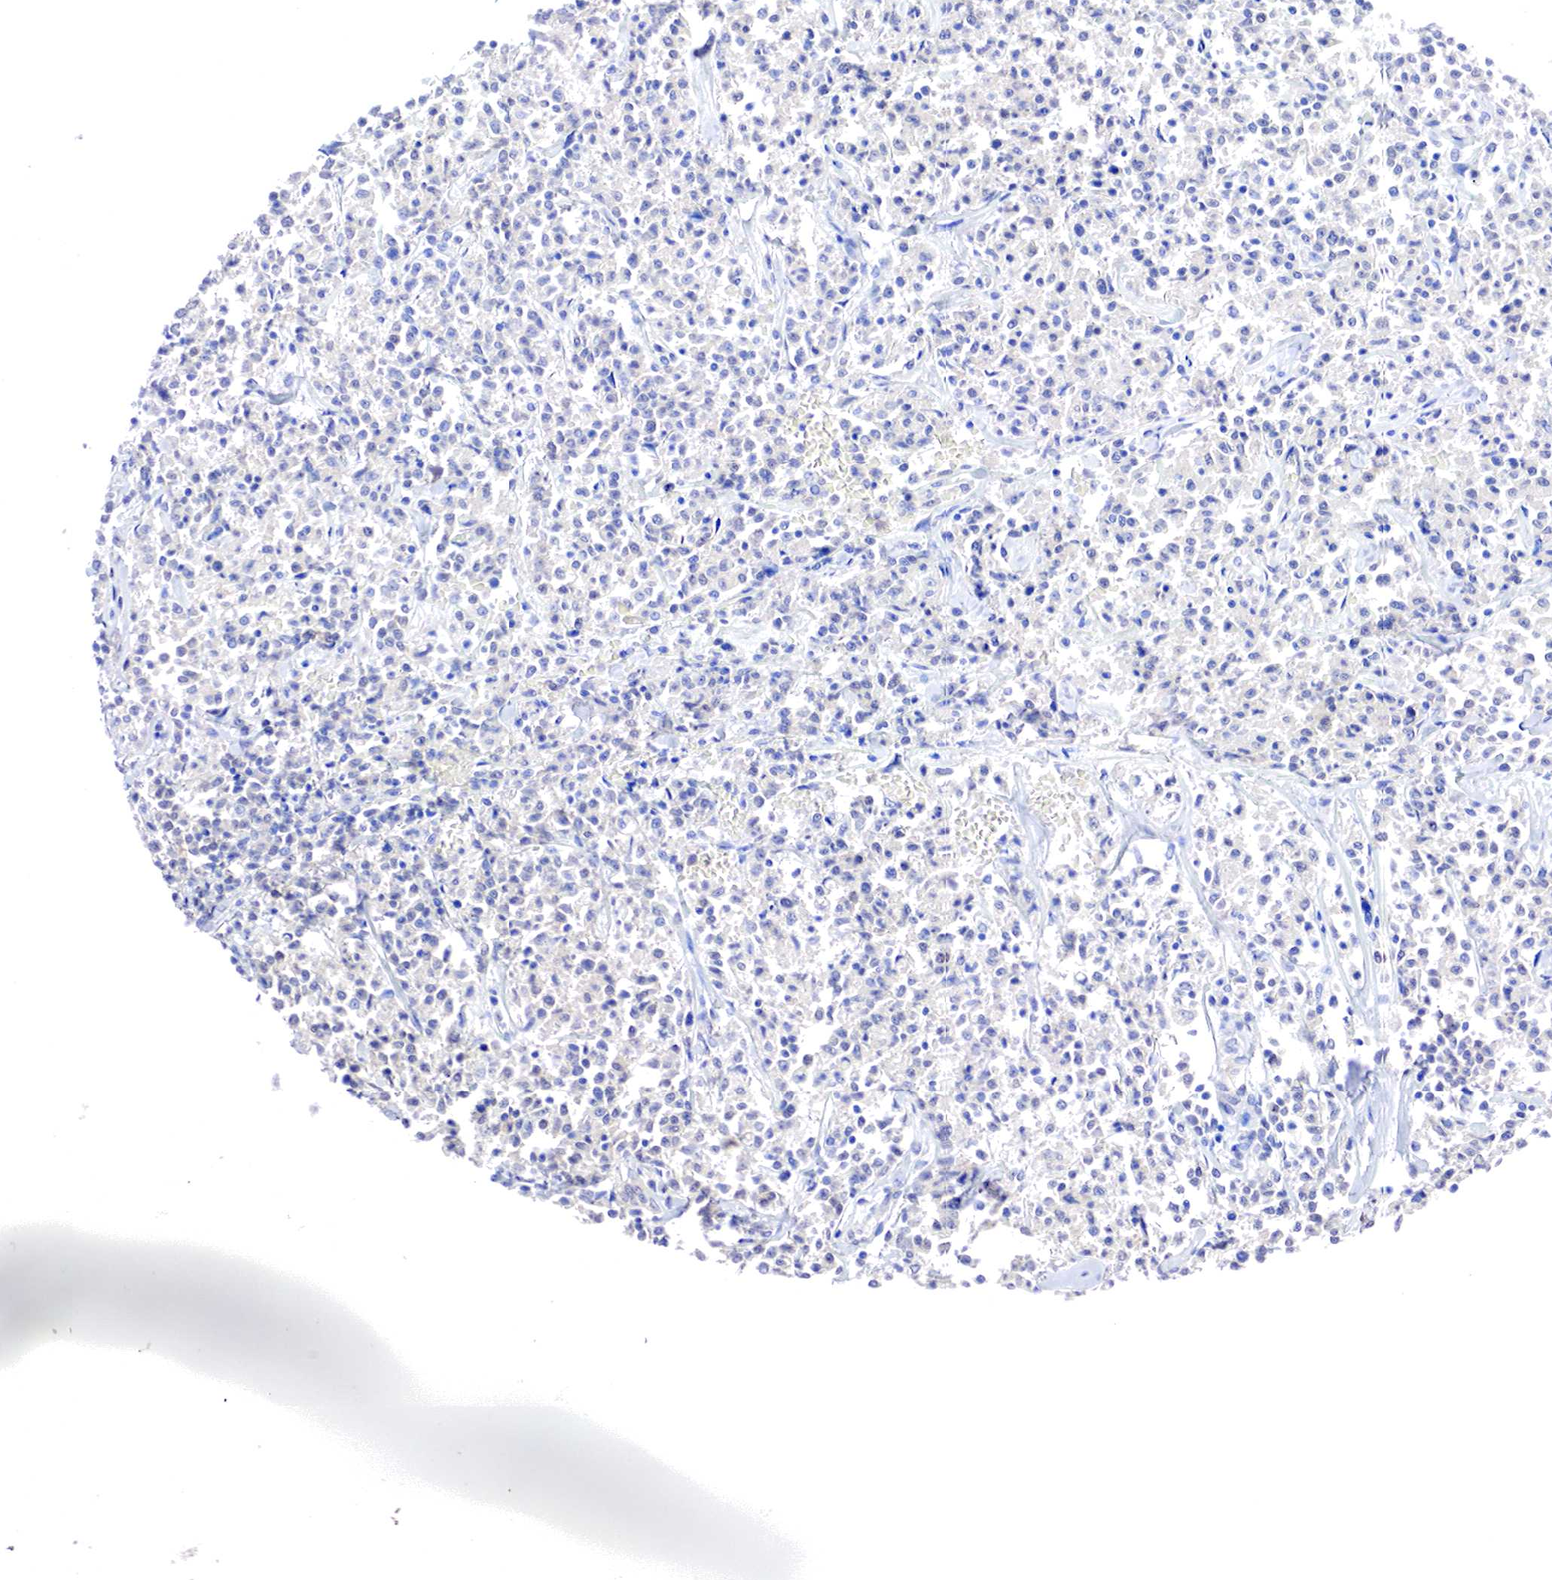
{"staining": {"intensity": "negative", "quantity": "none", "location": "none"}, "tissue": "lymphoma", "cell_type": "Tumor cells", "image_type": "cancer", "snomed": [{"axis": "morphology", "description": "Malignant lymphoma, non-Hodgkin's type, Low grade"}, {"axis": "topography", "description": "Small intestine"}], "caption": "Lymphoma was stained to show a protein in brown. There is no significant positivity in tumor cells.", "gene": "PABIR2", "patient": {"sex": "female", "age": 59}}